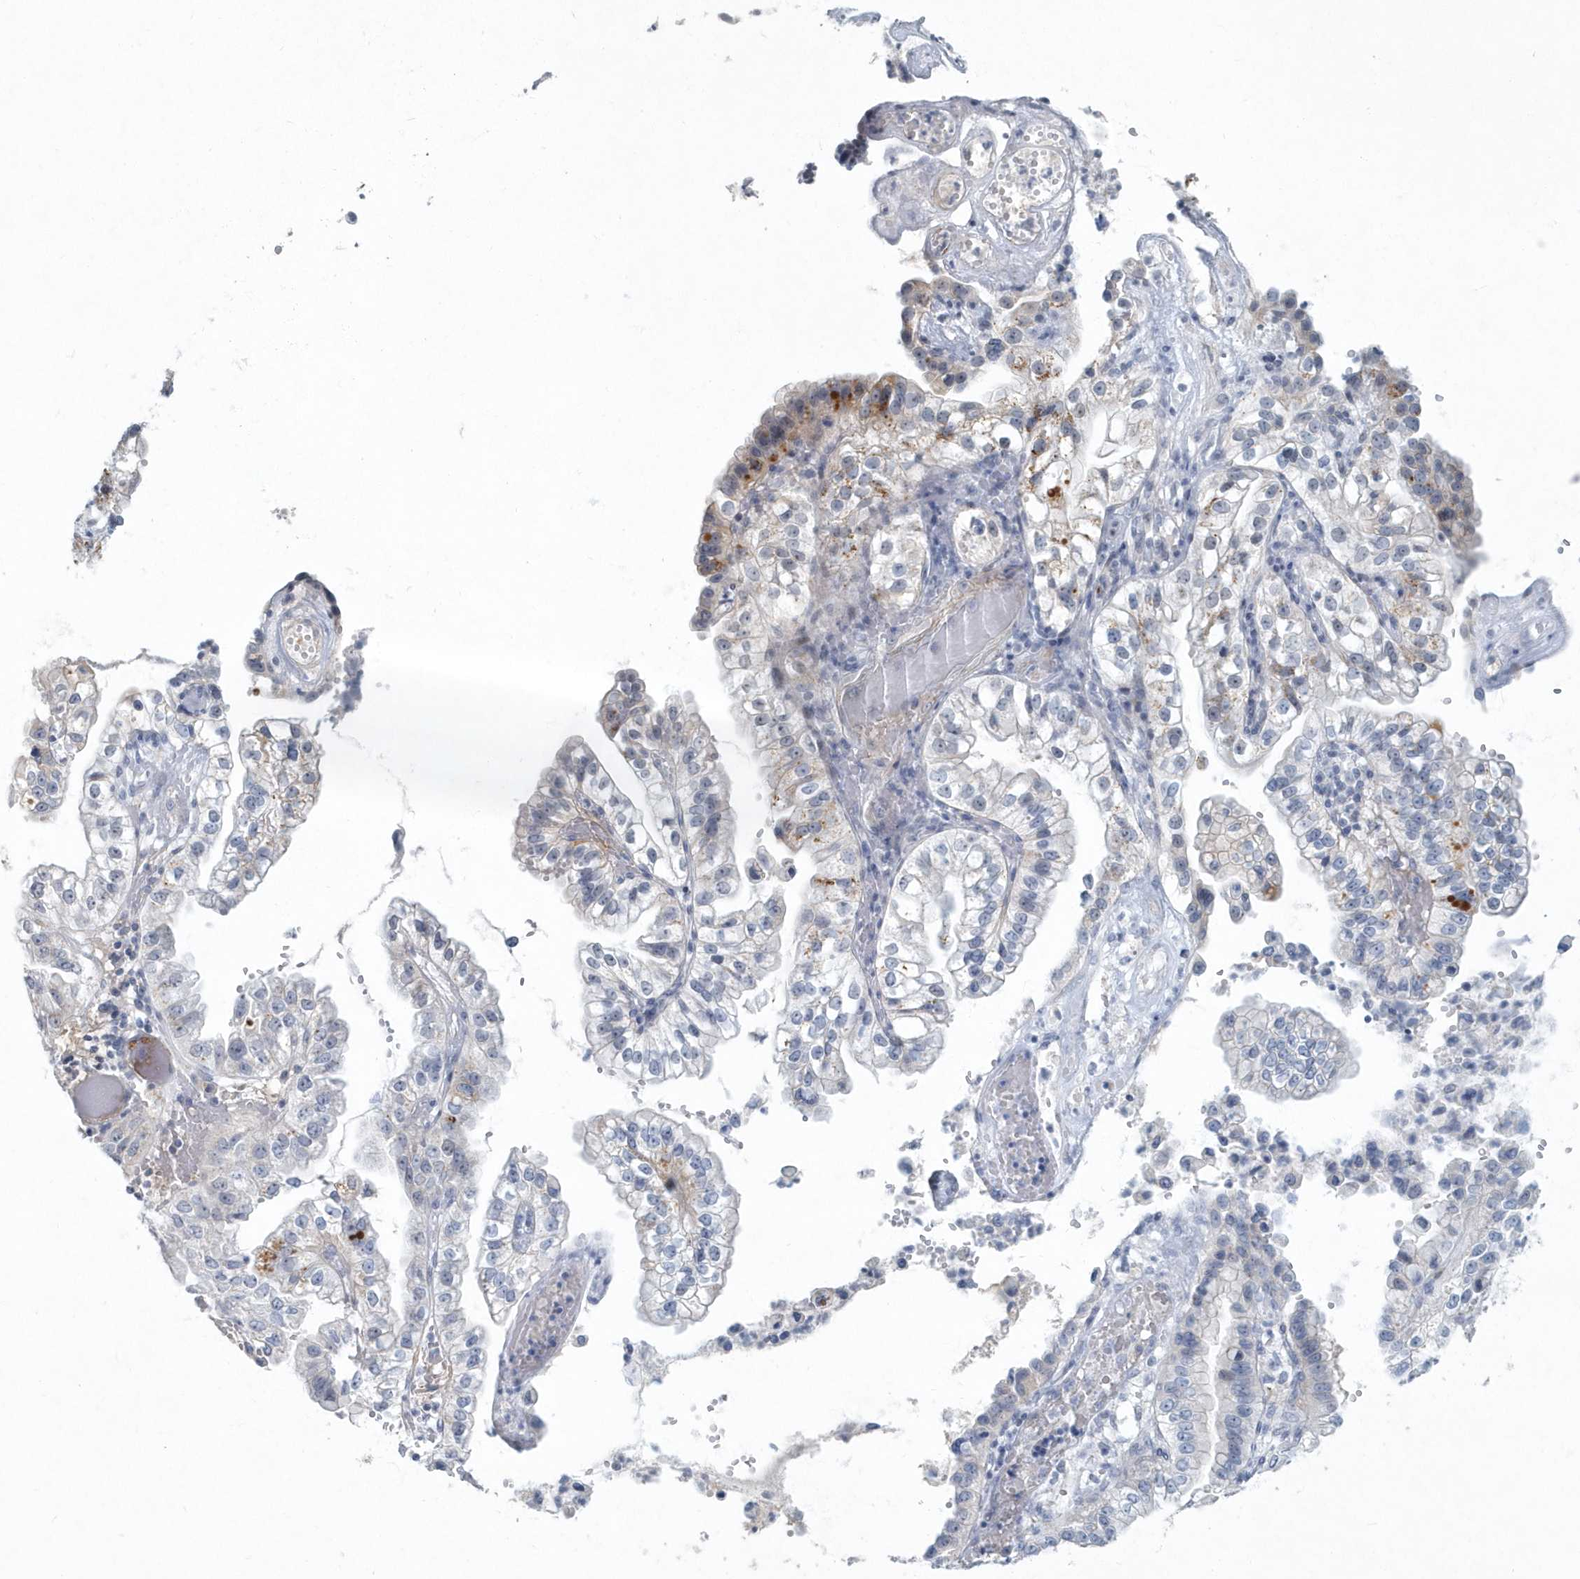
{"staining": {"intensity": "negative", "quantity": "none", "location": "none"}, "tissue": "liver cancer", "cell_type": "Tumor cells", "image_type": "cancer", "snomed": [{"axis": "morphology", "description": "Cholangiocarcinoma"}, {"axis": "topography", "description": "Liver"}], "caption": "There is no significant staining in tumor cells of liver cholangiocarcinoma.", "gene": "MYOT", "patient": {"sex": "female", "age": 79}}